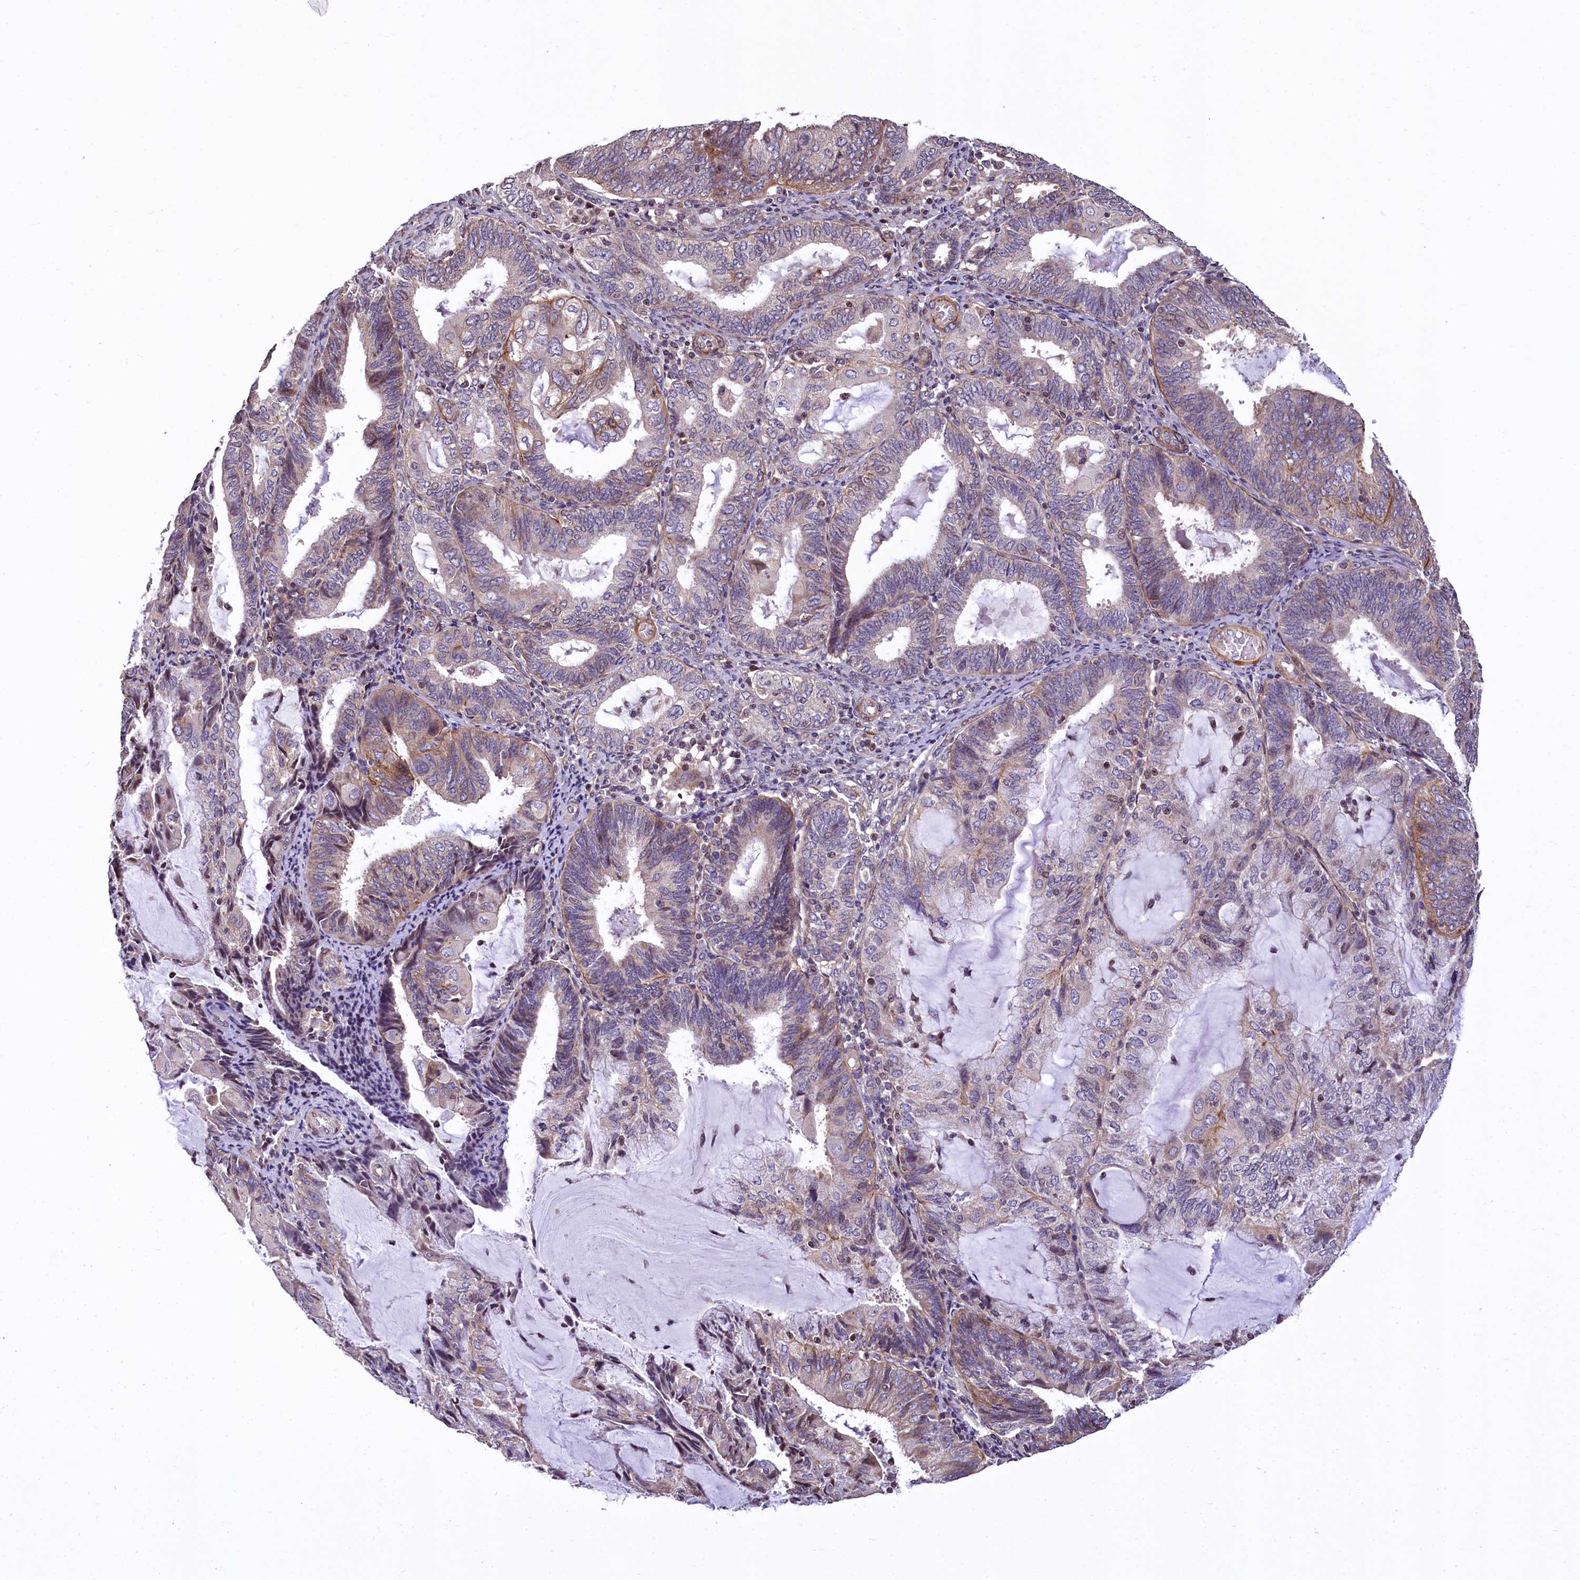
{"staining": {"intensity": "weak", "quantity": "25%-75%", "location": "cytoplasmic/membranous"}, "tissue": "endometrial cancer", "cell_type": "Tumor cells", "image_type": "cancer", "snomed": [{"axis": "morphology", "description": "Adenocarcinoma, NOS"}, {"axis": "topography", "description": "Endometrium"}], "caption": "Immunohistochemical staining of human endometrial cancer (adenocarcinoma) shows weak cytoplasmic/membranous protein expression in about 25%-75% of tumor cells.", "gene": "ZNF2", "patient": {"sex": "female", "age": 81}}